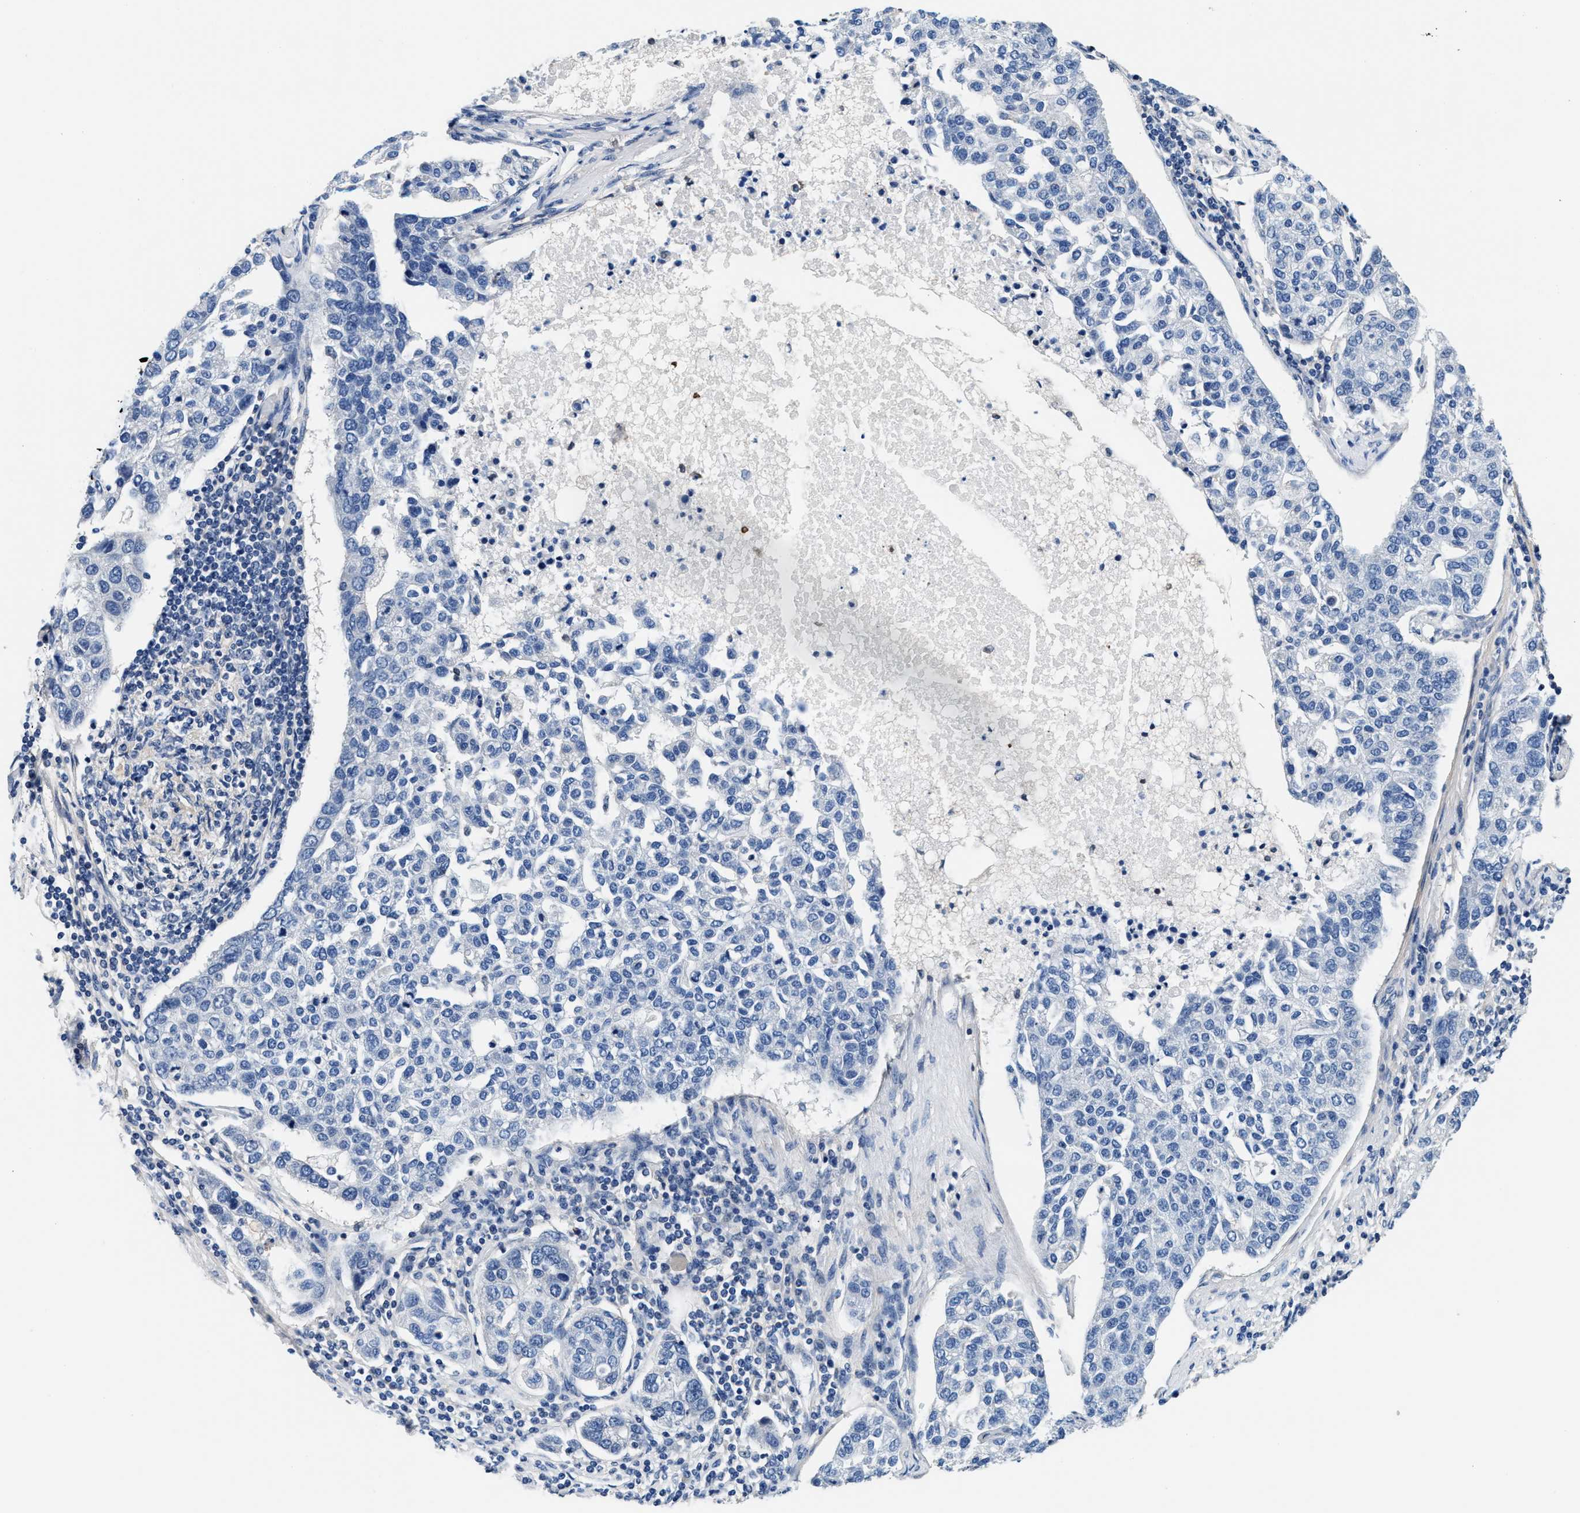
{"staining": {"intensity": "negative", "quantity": "none", "location": "none"}, "tissue": "pancreatic cancer", "cell_type": "Tumor cells", "image_type": "cancer", "snomed": [{"axis": "morphology", "description": "Adenocarcinoma, NOS"}, {"axis": "topography", "description": "Pancreas"}], "caption": "This is a photomicrograph of immunohistochemistry staining of pancreatic cancer (adenocarcinoma), which shows no positivity in tumor cells. (Brightfield microscopy of DAB (3,3'-diaminobenzidine) immunohistochemistry at high magnification).", "gene": "MYH3", "patient": {"sex": "female", "age": 61}}